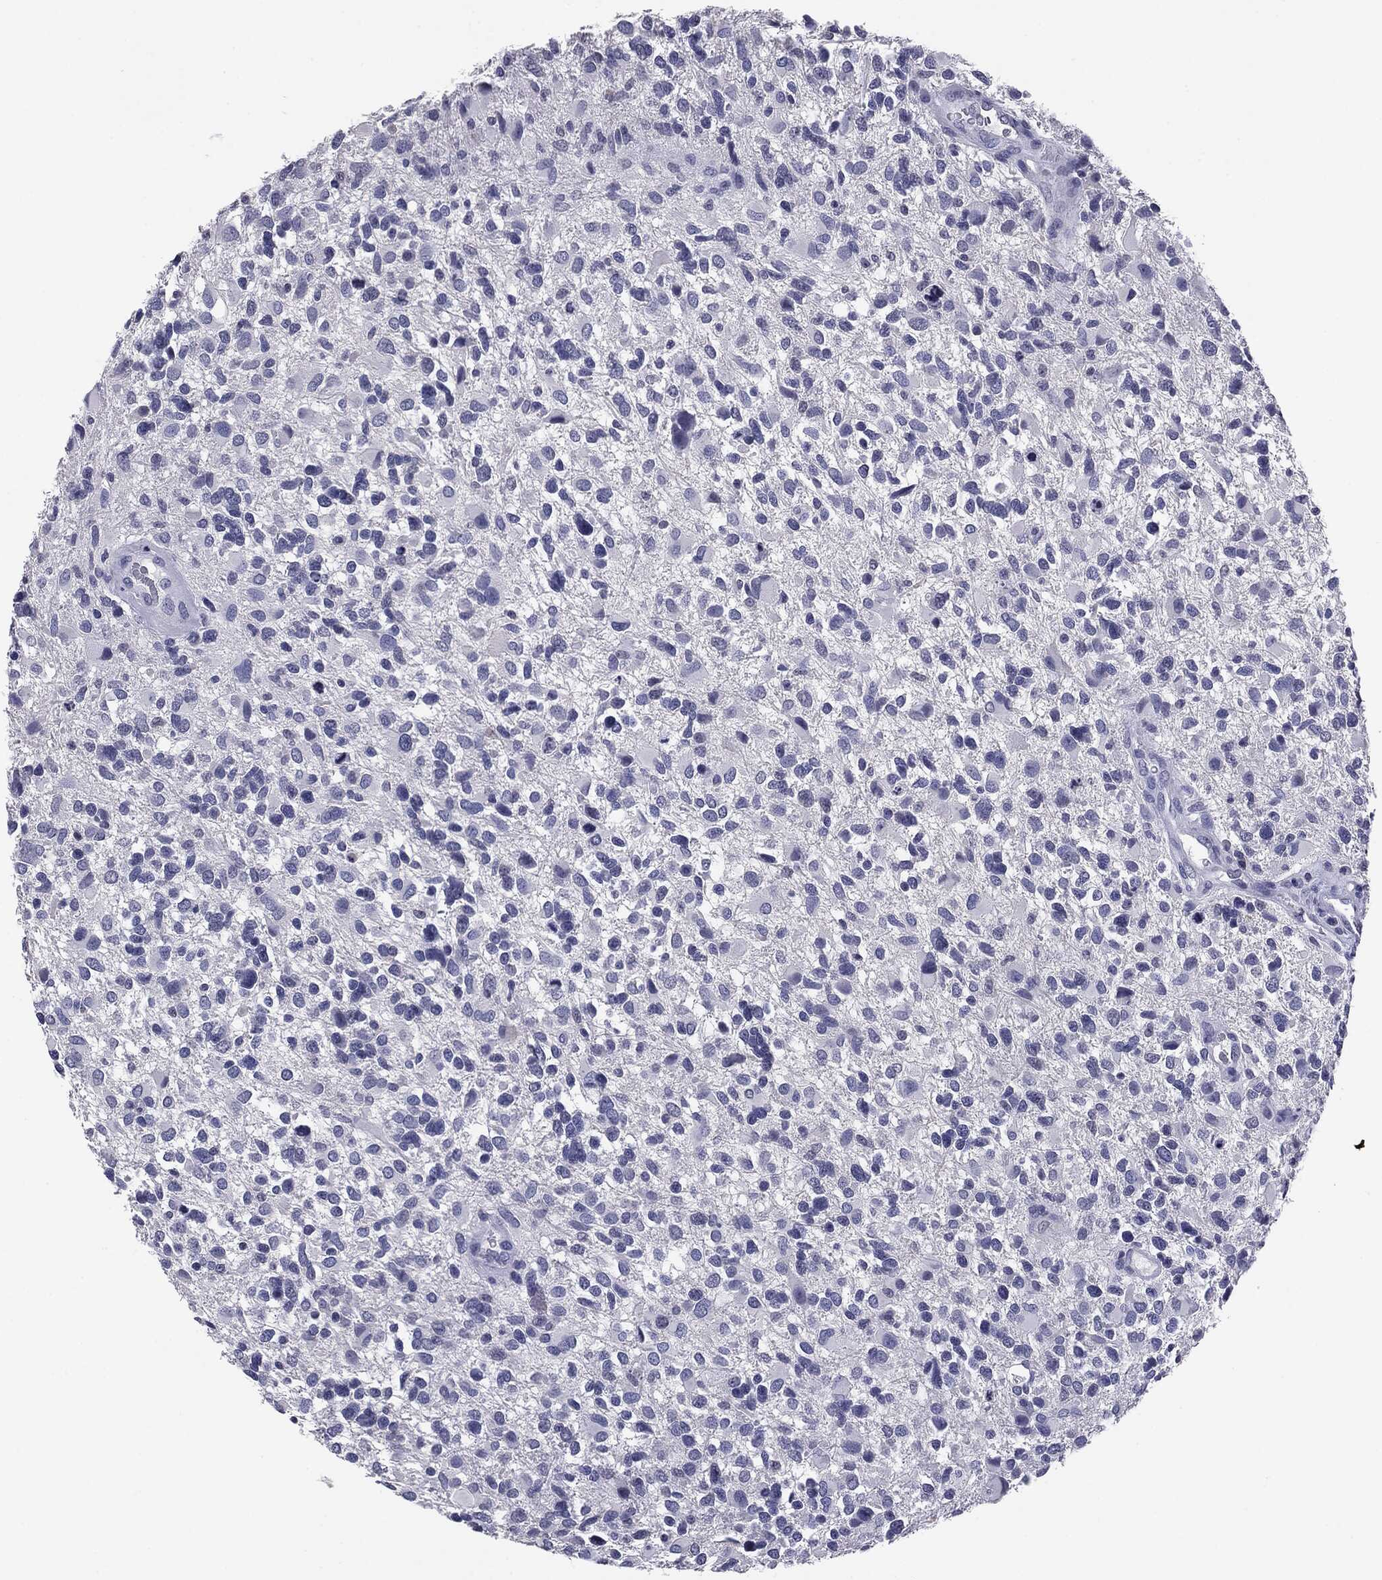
{"staining": {"intensity": "negative", "quantity": "none", "location": "none"}, "tissue": "glioma", "cell_type": "Tumor cells", "image_type": "cancer", "snomed": [{"axis": "morphology", "description": "Glioma, malignant, Low grade"}, {"axis": "topography", "description": "Brain"}], "caption": "Tumor cells show no significant expression in malignant glioma (low-grade). (Stains: DAB immunohistochemistry with hematoxylin counter stain, Microscopy: brightfield microscopy at high magnification).", "gene": "SERPINB4", "patient": {"sex": "female", "age": 32}}